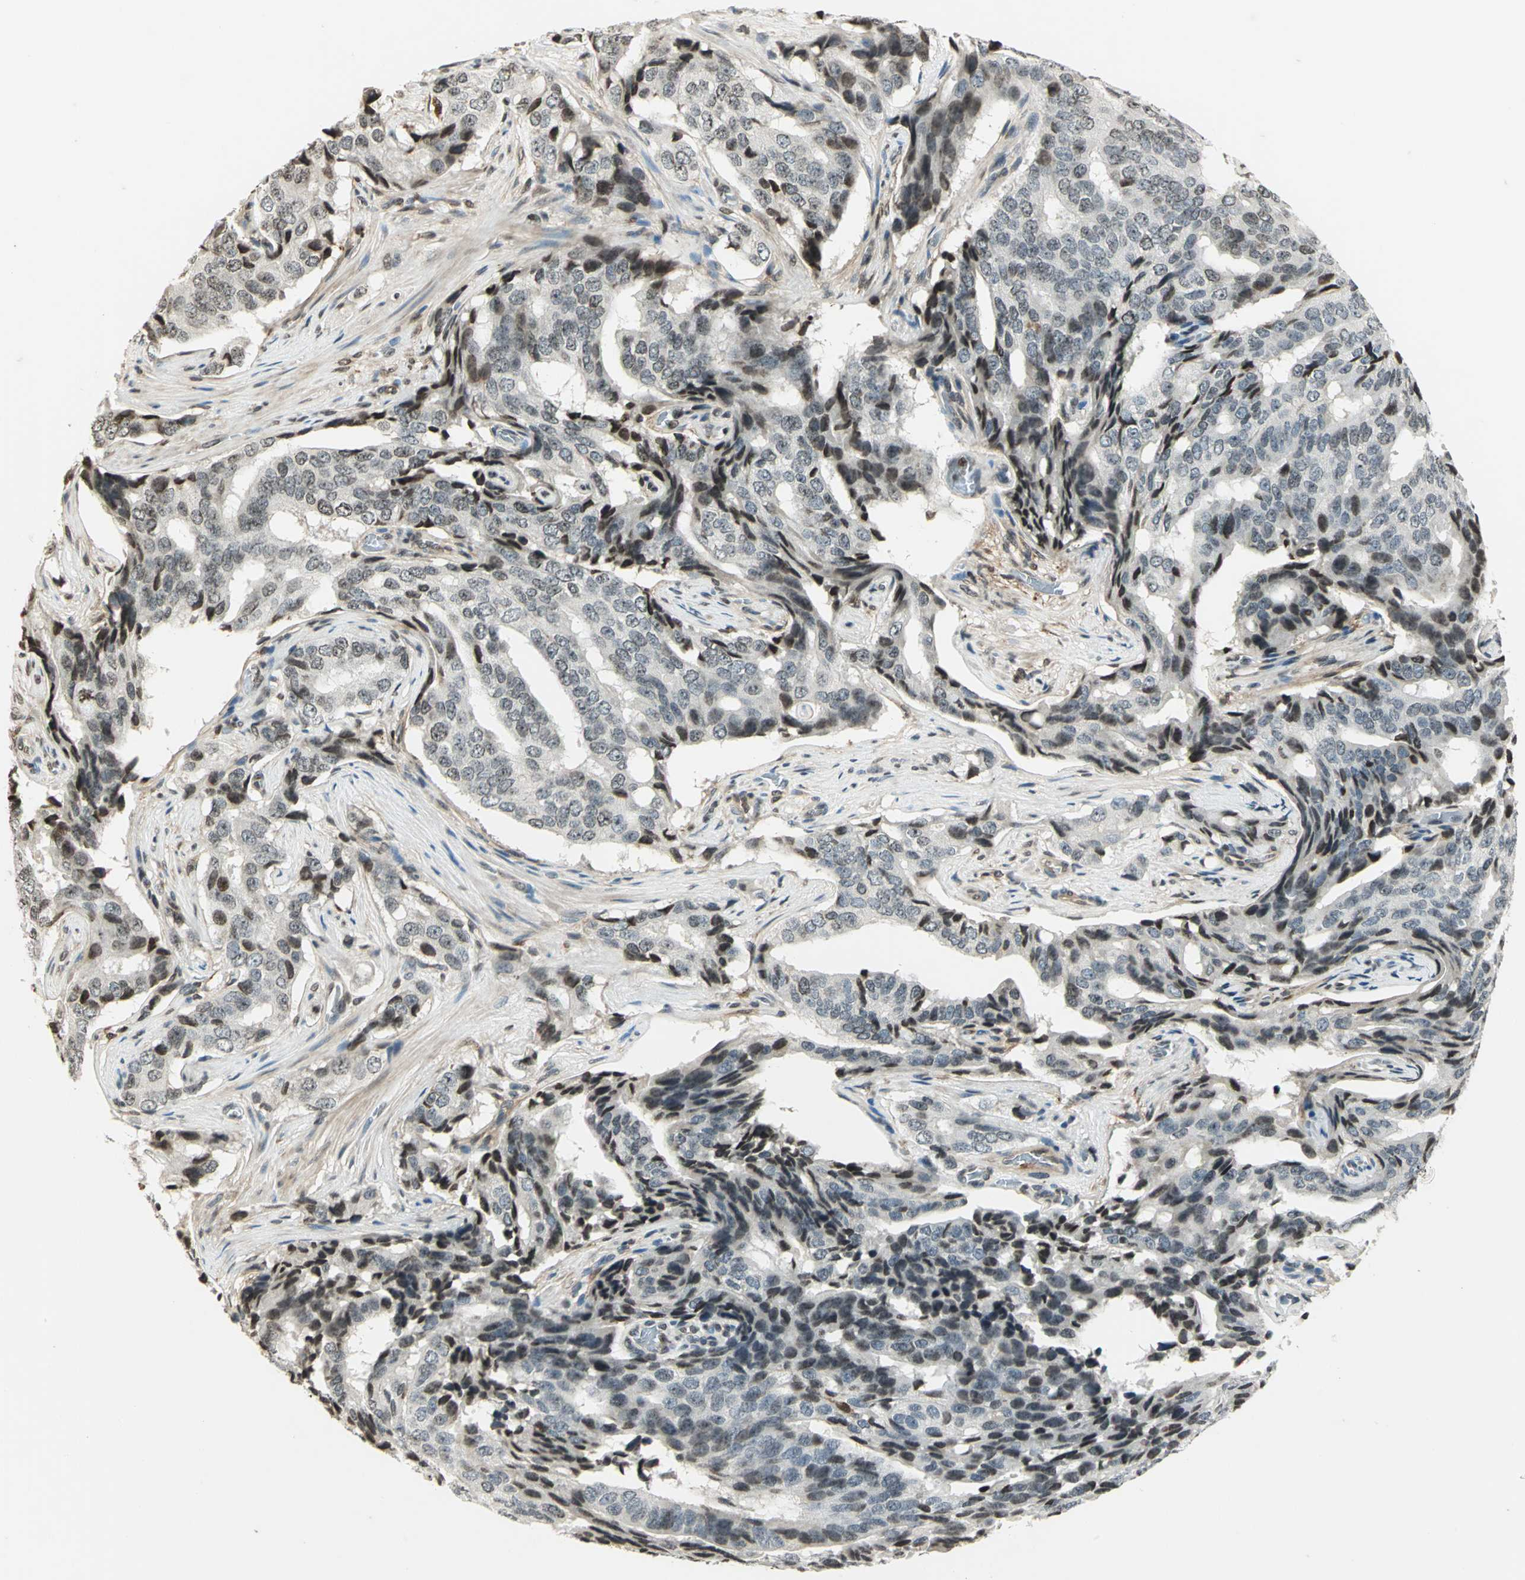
{"staining": {"intensity": "moderate", "quantity": "25%-75%", "location": "cytoplasmic/membranous,nuclear"}, "tissue": "prostate cancer", "cell_type": "Tumor cells", "image_type": "cancer", "snomed": [{"axis": "morphology", "description": "Adenocarcinoma, High grade"}, {"axis": "topography", "description": "Prostate"}], "caption": "Immunohistochemistry (IHC) photomicrograph of human prostate cancer (adenocarcinoma (high-grade)) stained for a protein (brown), which displays medium levels of moderate cytoplasmic/membranous and nuclear positivity in approximately 25%-75% of tumor cells.", "gene": "LGALS3", "patient": {"sex": "male", "age": 58}}